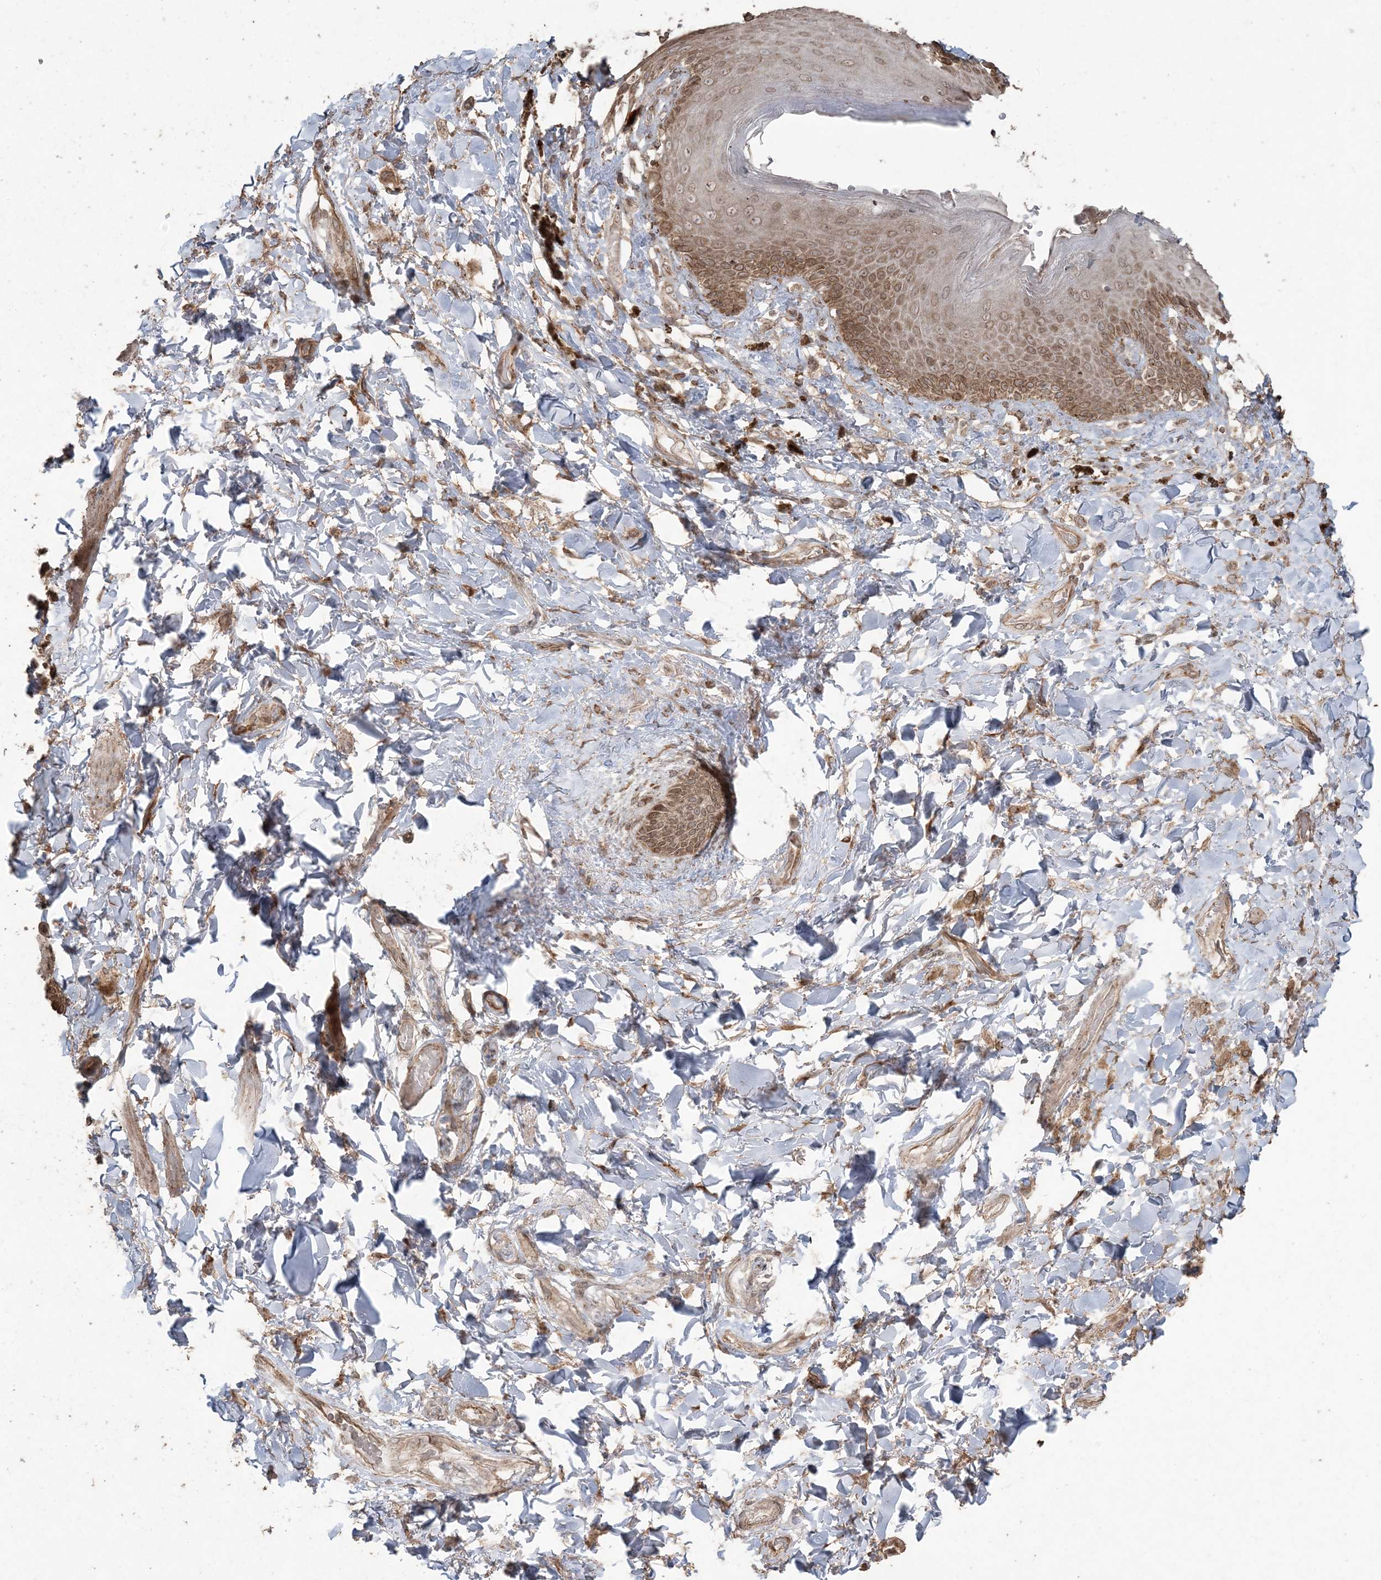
{"staining": {"intensity": "strong", "quantity": ">75%", "location": "cytoplasmic/membranous,nuclear"}, "tissue": "skin", "cell_type": "Epidermal cells", "image_type": "normal", "snomed": [{"axis": "morphology", "description": "Normal tissue, NOS"}, {"axis": "topography", "description": "Anal"}], "caption": "High-magnification brightfield microscopy of unremarkable skin stained with DAB (3,3'-diaminobenzidine) (brown) and counterstained with hematoxylin (blue). epidermal cells exhibit strong cytoplasmic/membranous,nuclear staining is identified in about>75% of cells.", "gene": "DDX19B", "patient": {"sex": "female", "age": 78}}